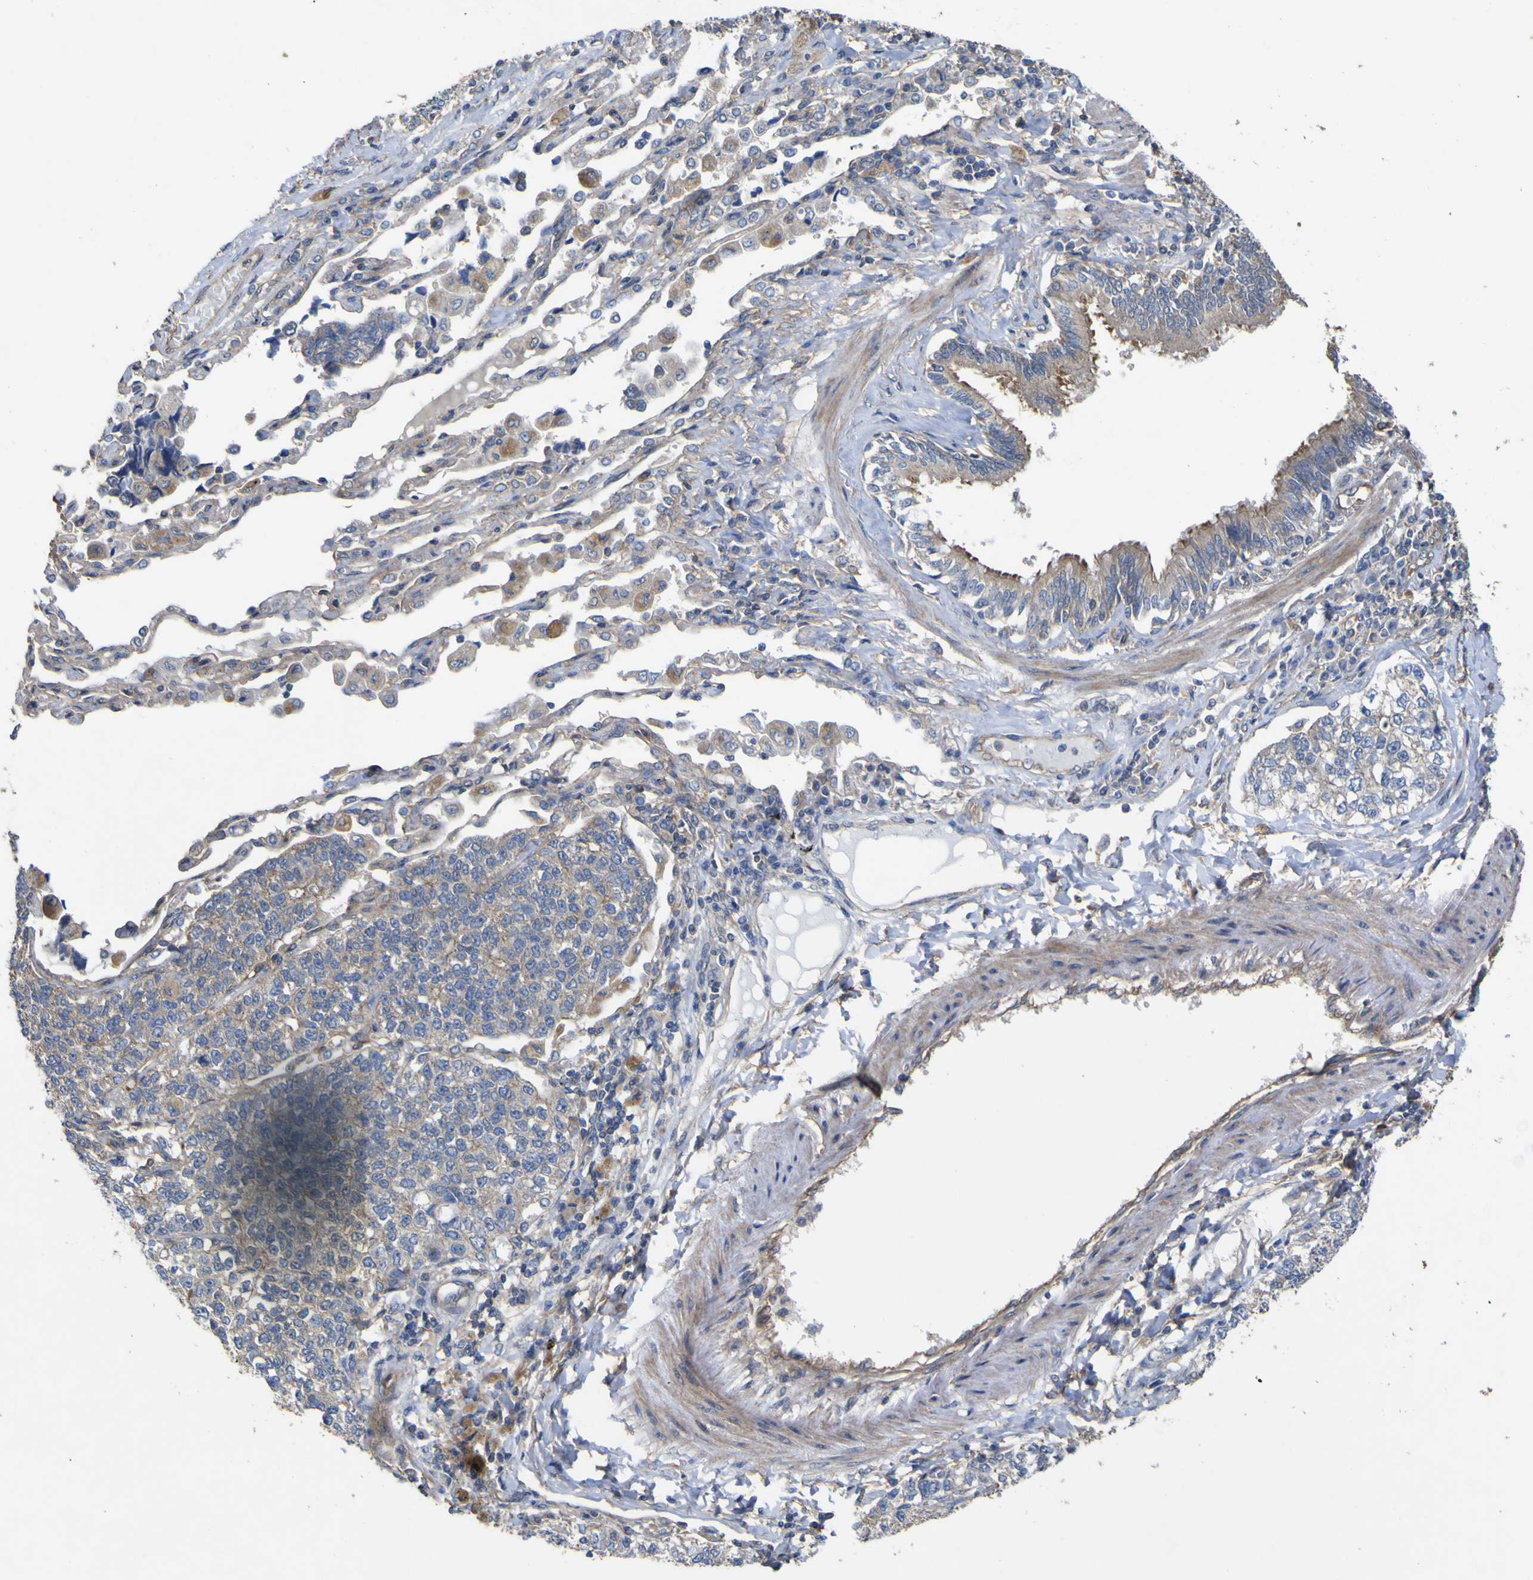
{"staining": {"intensity": "weak", "quantity": "<25%", "location": "cytoplasmic/membranous"}, "tissue": "lung cancer", "cell_type": "Tumor cells", "image_type": "cancer", "snomed": [{"axis": "morphology", "description": "Adenocarcinoma, NOS"}, {"axis": "topography", "description": "Lung"}], "caption": "Protein analysis of lung cancer (adenocarcinoma) displays no significant positivity in tumor cells.", "gene": "TNFSF15", "patient": {"sex": "male", "age": 49}}